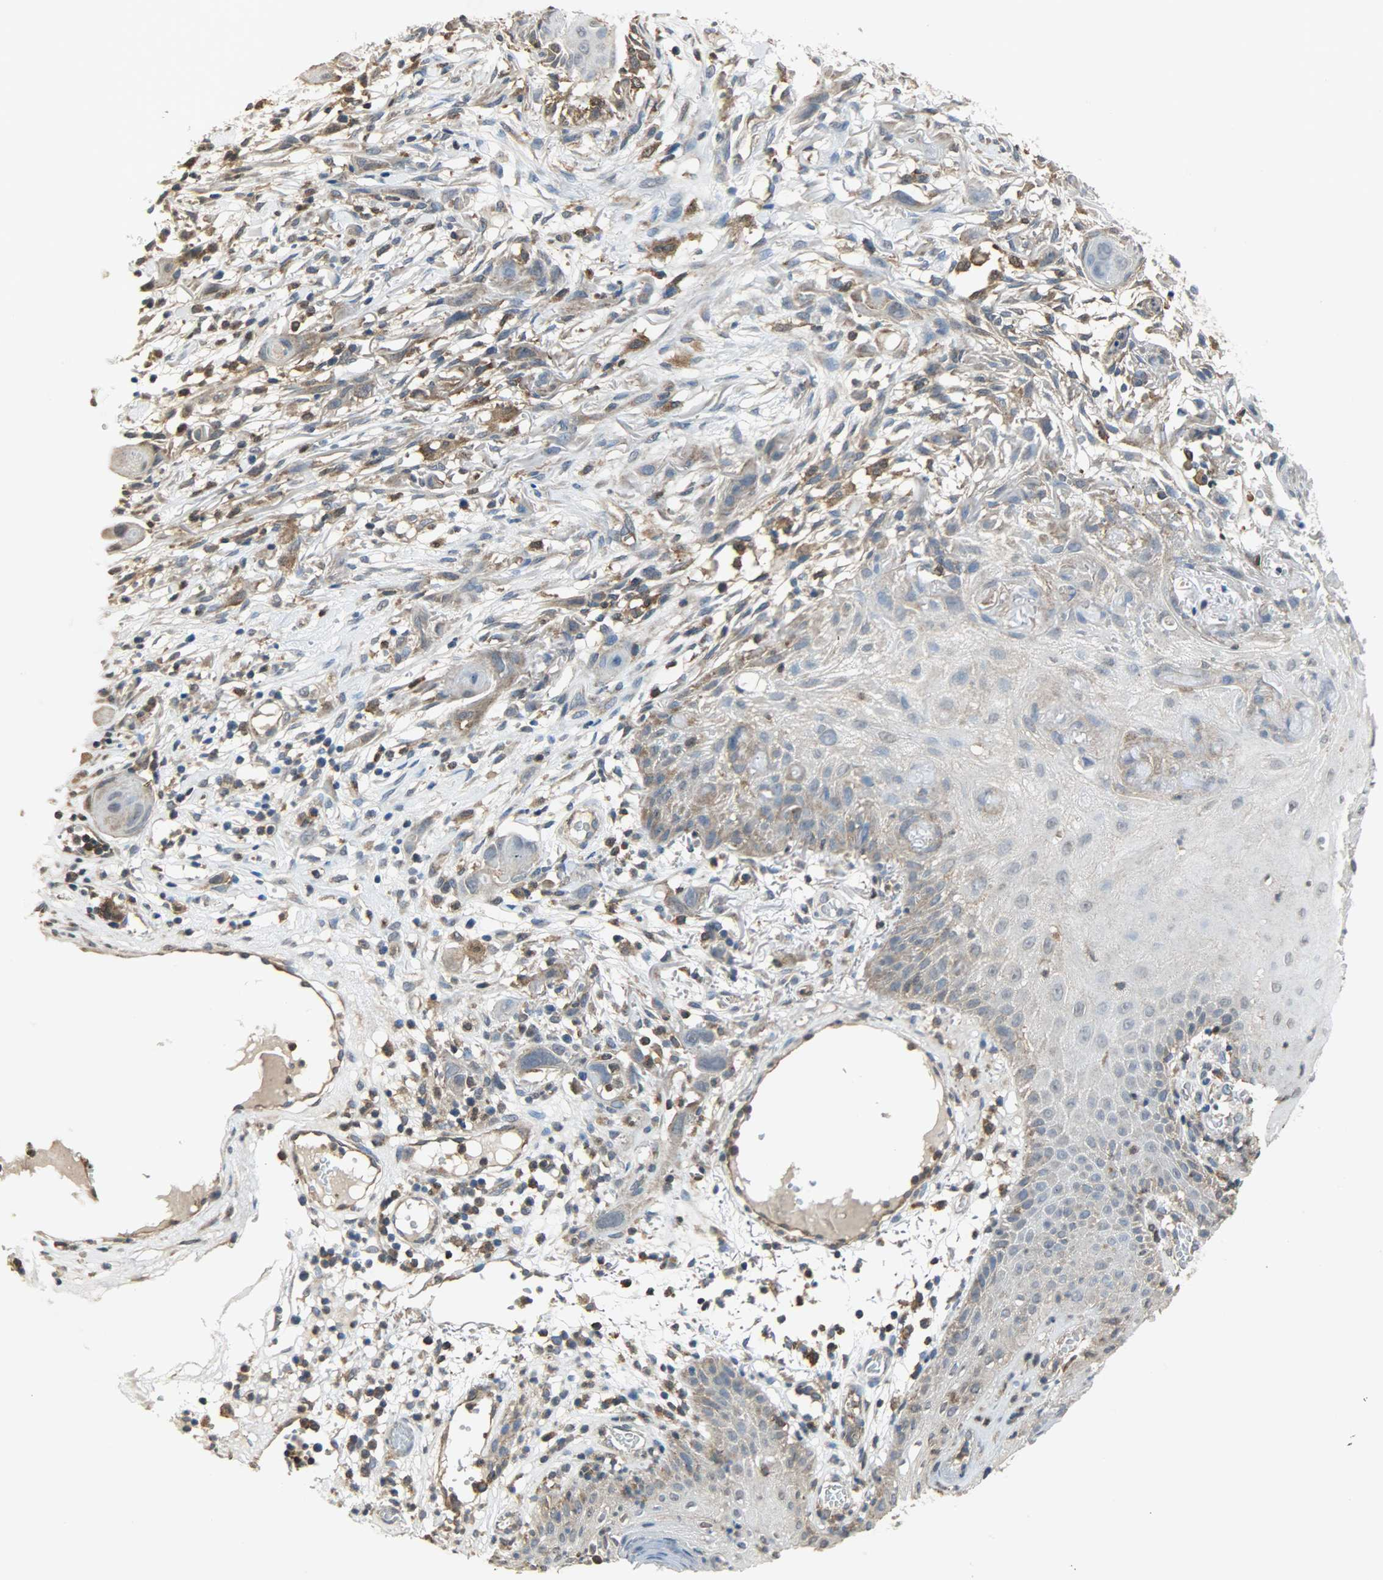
{"staining": {"intensity": "moderate", "quantity": "25%-75%", "location": "cytoplasmic/membranous"}, "tissue": "skin cancer", "cell_type": "Tumor cells", "image_type": "cancer", "snomed": [{"axis": "morphology", "description": "Normal tissue, NOS"}, {"axis": "morphology", "description": "Squamous cell carcinoma, NOS"}, {"axis": "topography", "description": "Skin"}], "caption": "The photomicrograph exhibits immunohistochemical staining of squamous cell carcinoma (skin). There is moderate cytoplasmic/membranous expression is seen in about 25%-75% of tumor cells.", "gene": "TRIM21", "patient": {"sex": "female", "age": 59}}